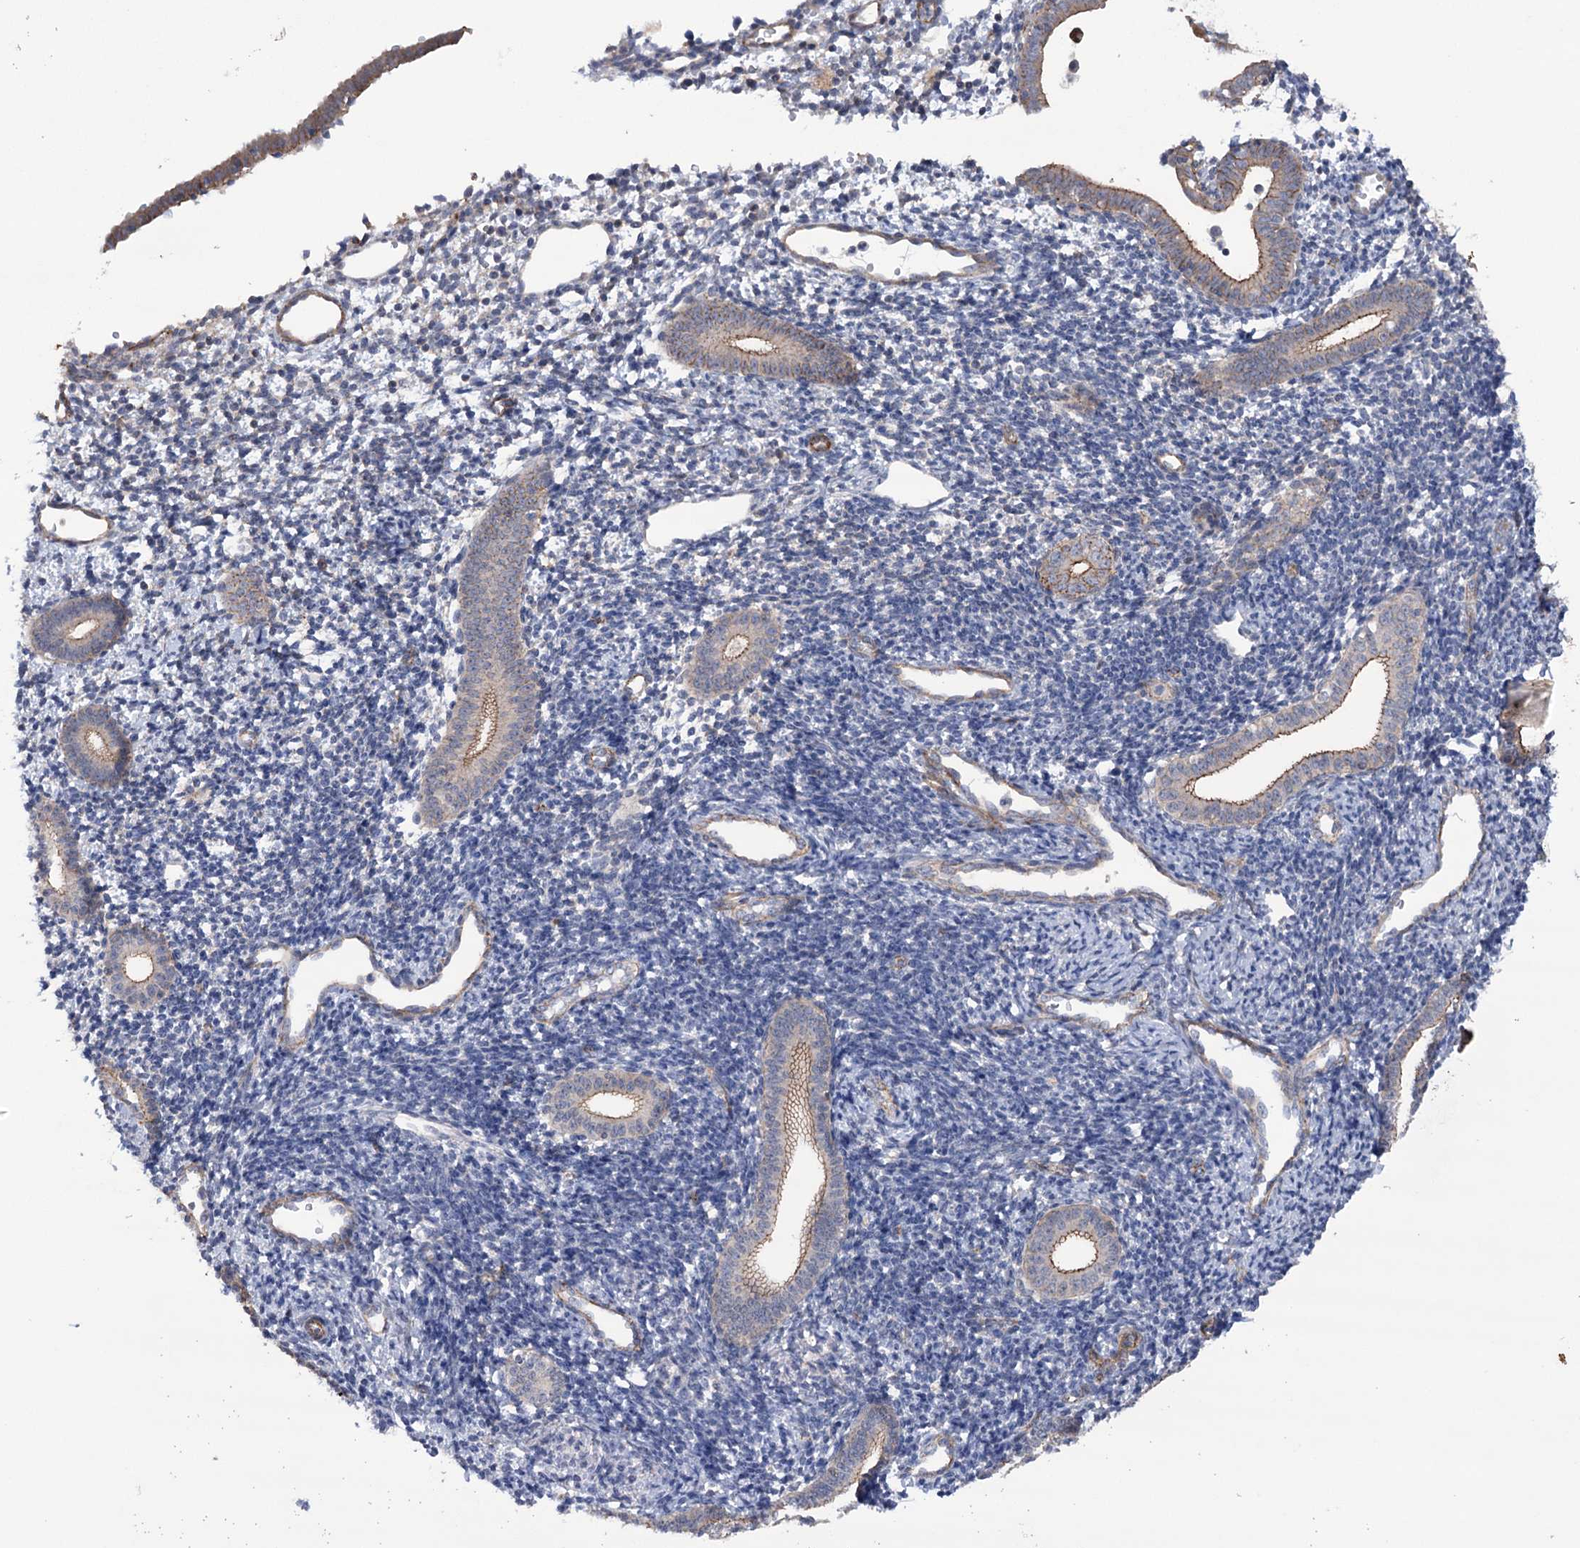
{"staining": {"intensity": "negative", "quantity": "none", "location": "none"}, "tissue": "endometrium", "cell_type": "Cells in endometrial stroma", "image_type": "normal", "snomed": [{"axis": "morphology", "description": "Normal tissue, NOS"}, {"axis": "topography", "description": "Endometrium"}], "caption": "The image shows no significant expression in cells in endometrial stroma of endometrium.", "gene": "TRIM71", "patient": {"sex": "female", "age": 56}}